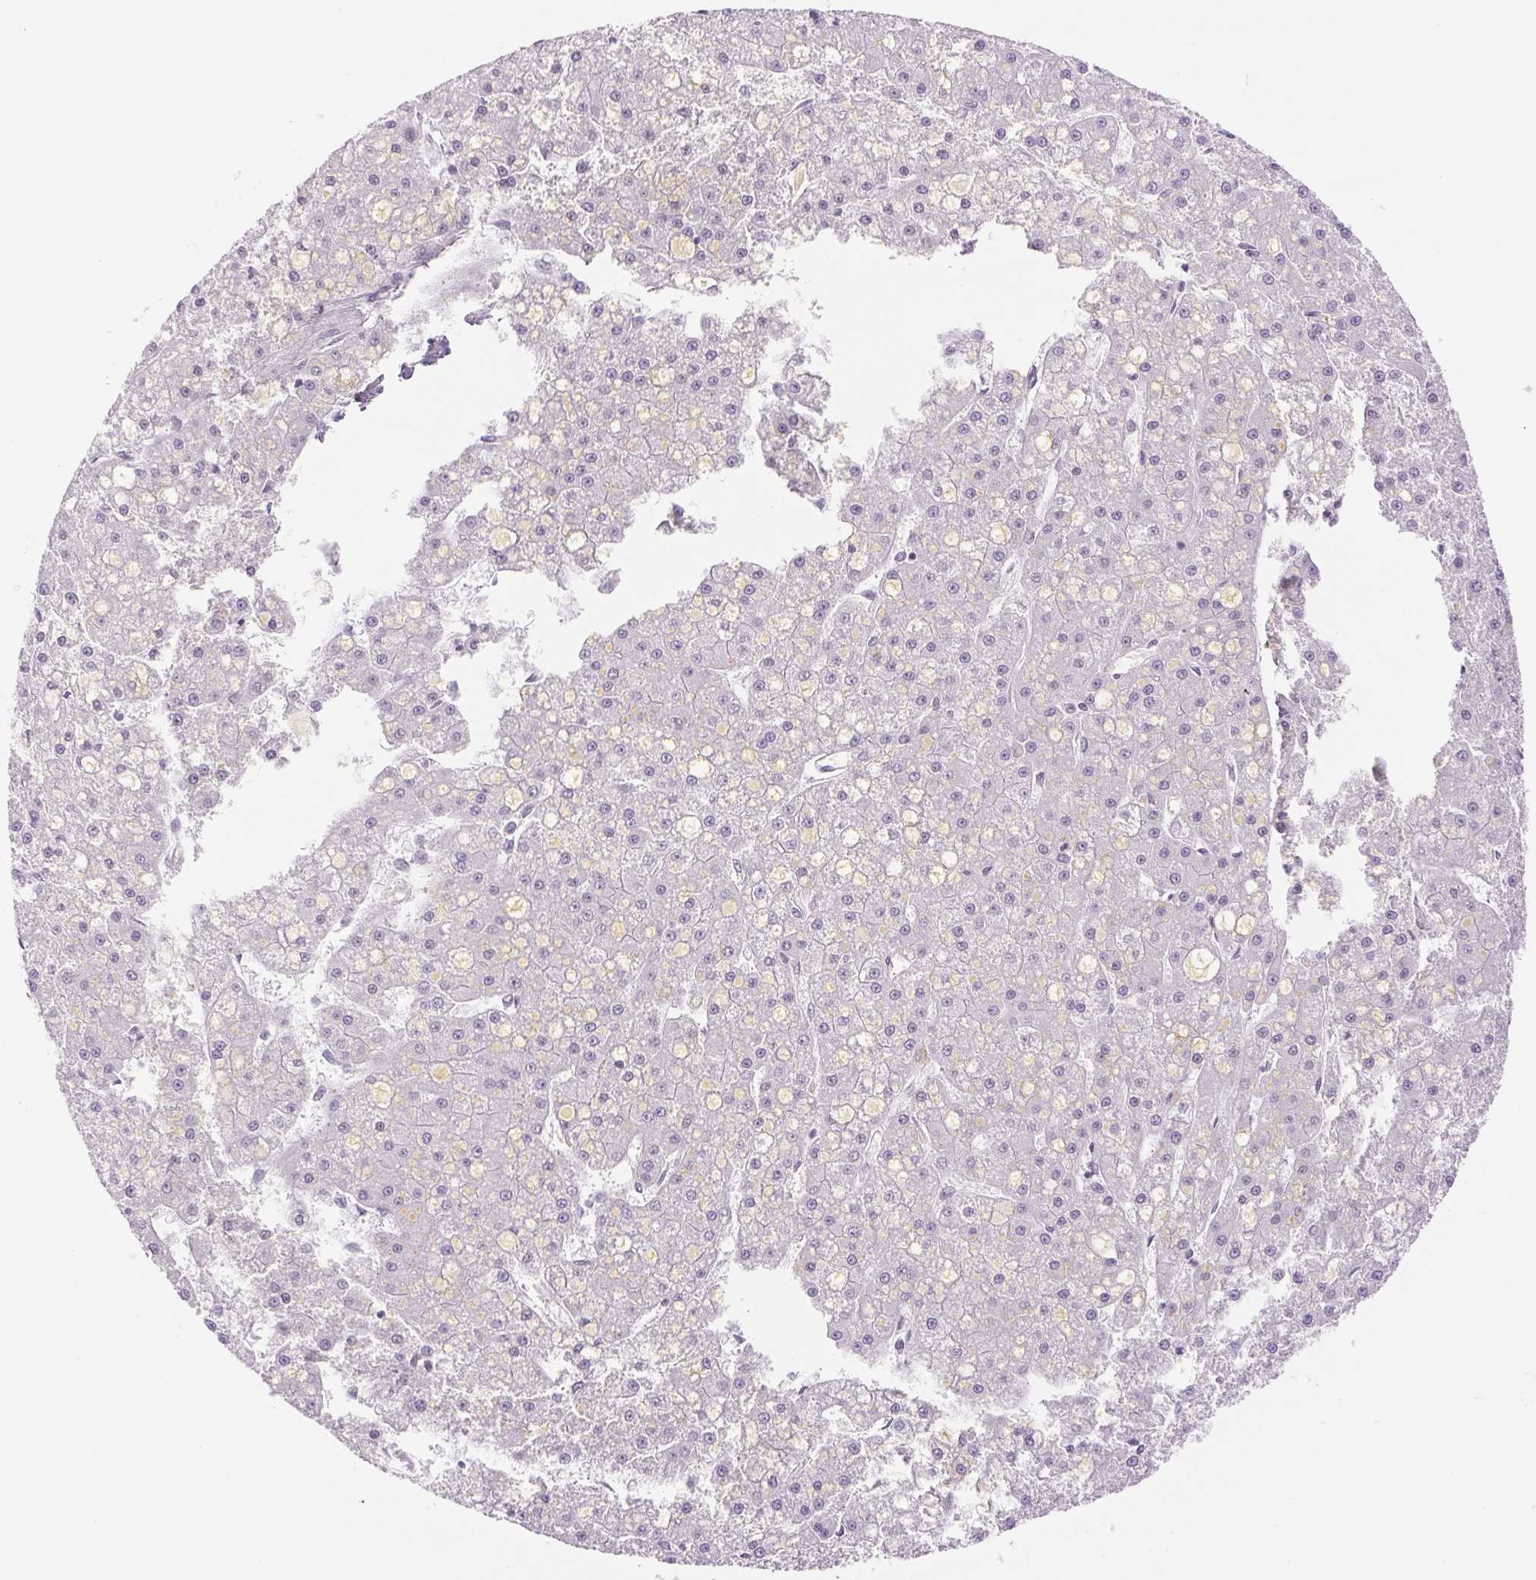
{"staining": {"intensity": "negative", "quantity": "none", "location": "none"}, "tissue": "liver cancer", "cell_type": "Tumor cells", "image_type": "cancer", "snomed": [{"axis": "morphology", "description": "Carcinoma, Hepatocellular, NOS"}, {"axis": "topography", "description": "Liver"}], "caption": "Human liver cancer stained for a protein using immunohistochemistry (IHC) exhibits no positivity in tumor cells.", "gene": "CWC25", "patient": {"sex": "male", "age": 67}}